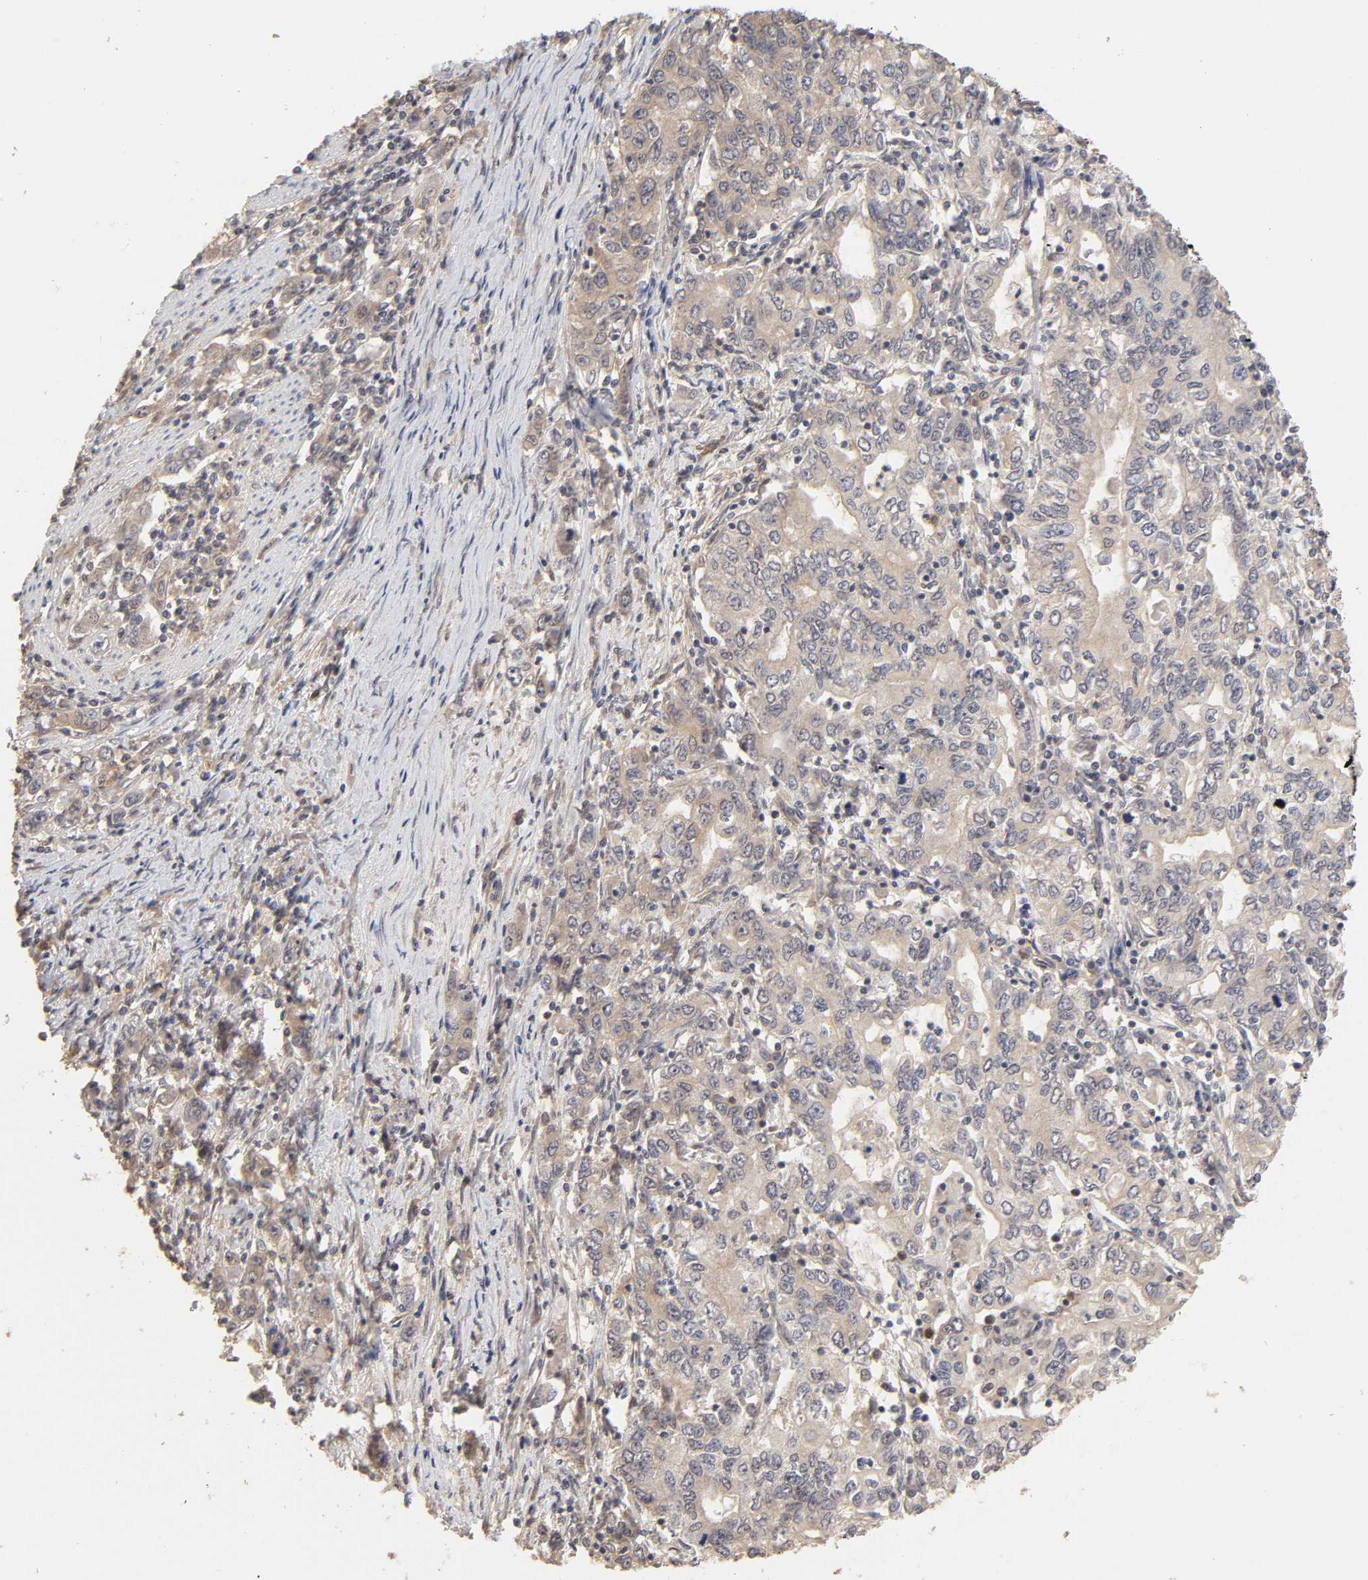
{"staining": {"intensity": "weak", "quantity": "25%-75%", "location": "cytoplasmic/membranous"}, "tissue": "stomach cancer", "cell_type": "Tumor cells", "image_type": "cancer", "snomed": [{"axis": "morphology", "description": "Adenocarcinoma, NOS"}, {"axis": "topography", "description": "Stomach, lower"}], "caption": "Protein staining exhibits weak cytoplasmic/membranous positivity in about 25%-75% of tumor cells in adenocarcinoma (stomach).", "gene": "MAPK1", "patient": {"sex": "female", "age": 72}}